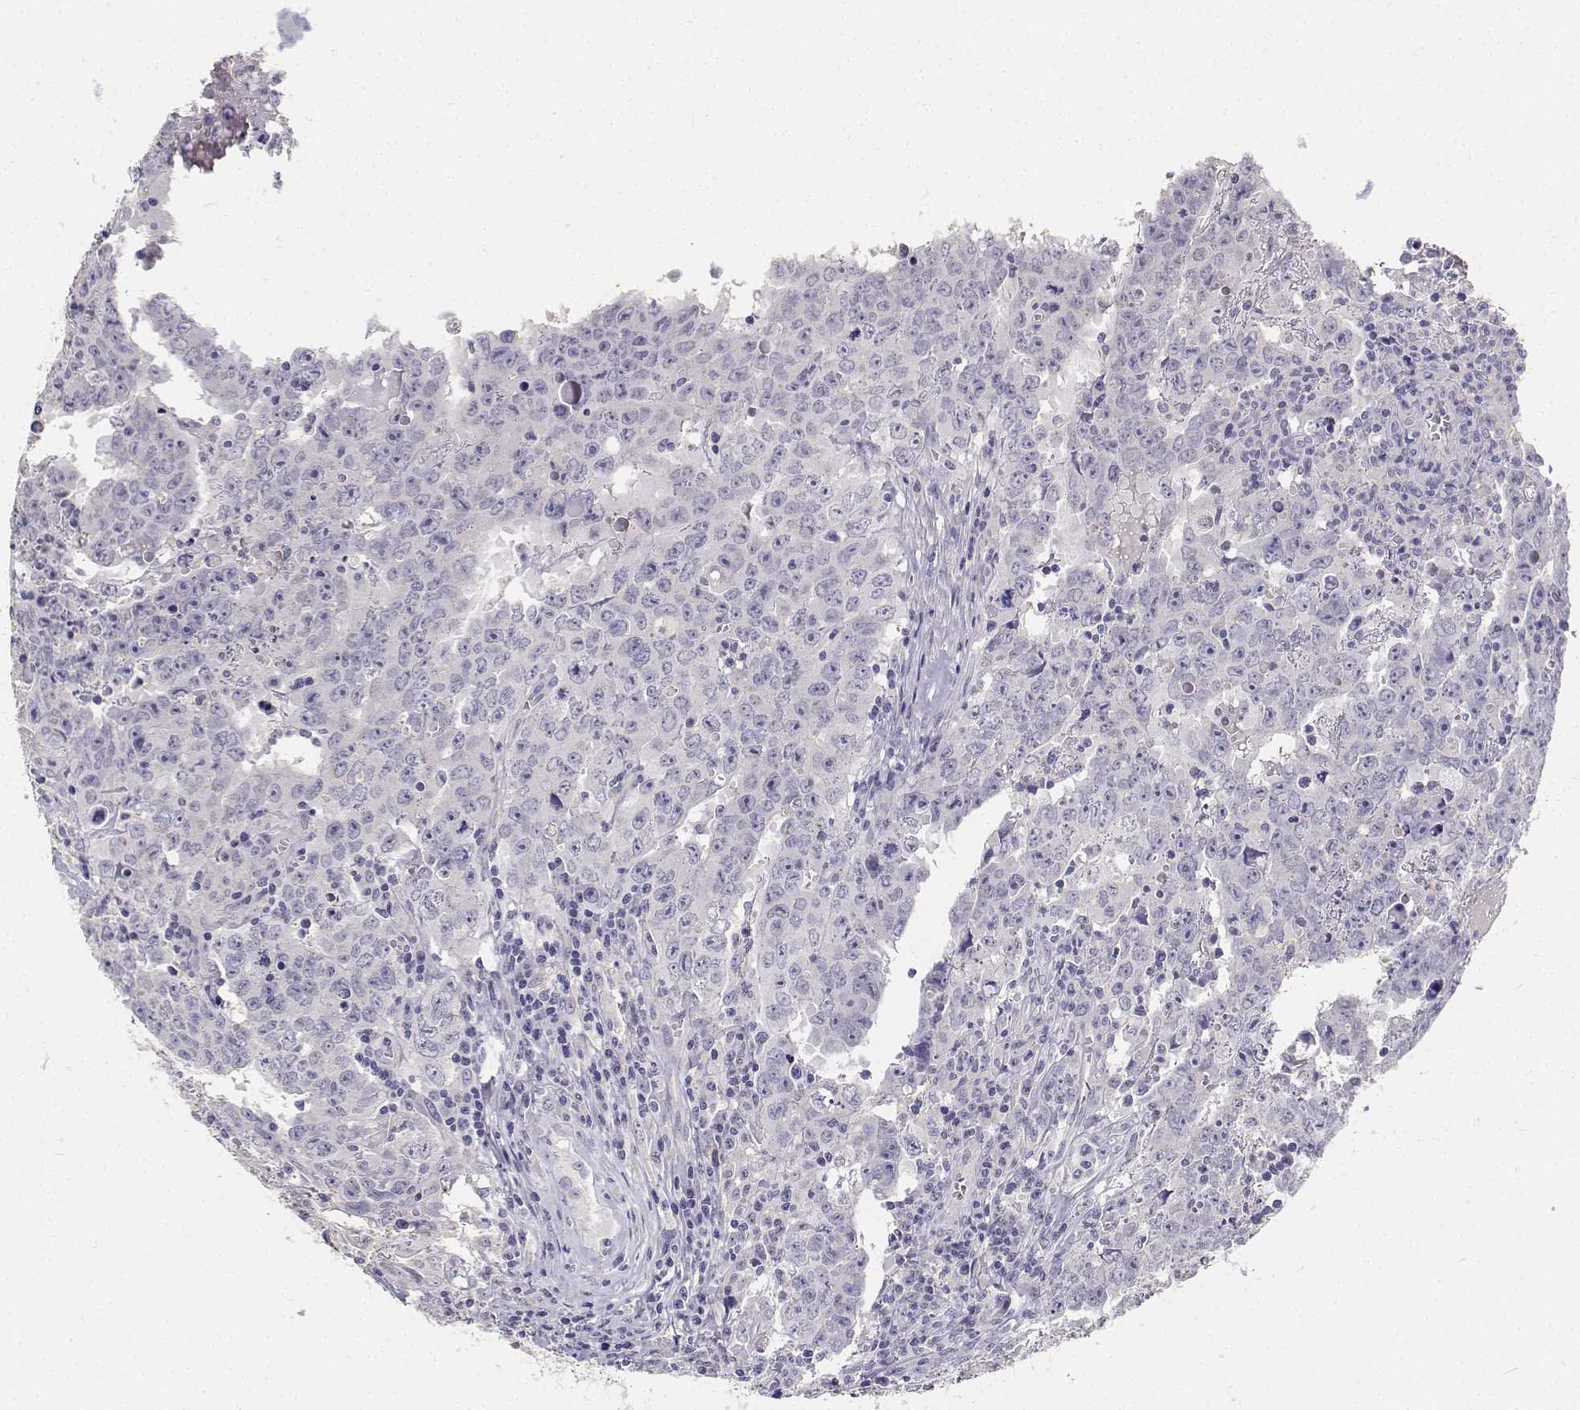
{"staining": {"intensity": "negative", "quantity": "none", "location": "none"}, "tissue": "testis cancer", "cell_type": "Tumor cells", "image_type": "cancer", "snomed": [{"axis": "morphology", "description": "Carcinoma, Embryonal, NOS"}, {"axis": "topography", "description": "Testis"}], "caption": "Embryonal carcinoma (testis) was stained to show a protein in brown. There is no significant expression in tumor cells. The staining was performed using DAB (3,3'-diaminobenzidine) to visualize the protein expression in brown, while the nuclei were stained in blue with hematoxylin (Magnification: 20x).", "gene": "PAEP", "patient": {"sex": "male", "age": 22}}